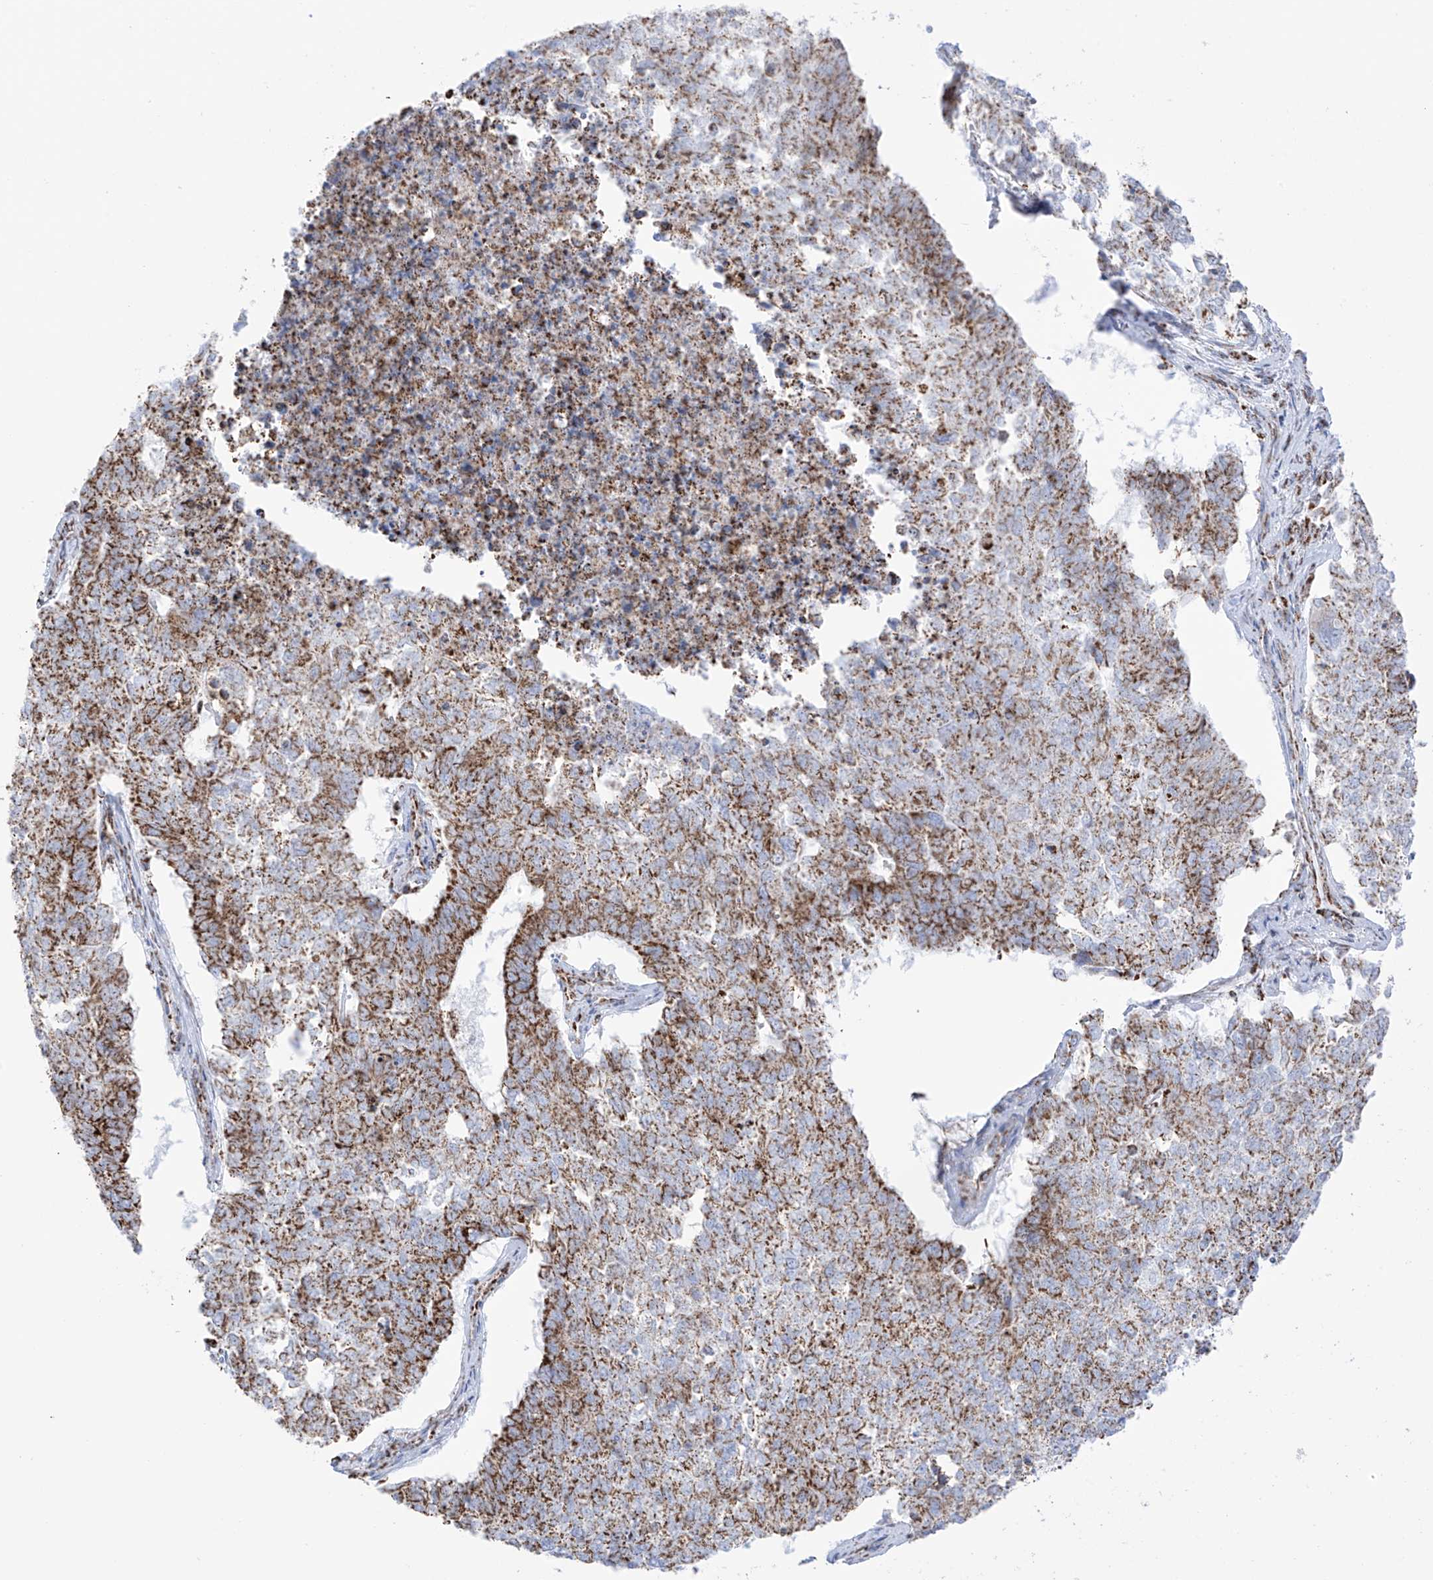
{"staining": {"intensity": "moderate", "quantity": ">75%", "location": "cytoplasmic/membranous"}, "tissue": "cervical cancer", "cell_type": "Tumor cells", "image_type": "cancer", "snomed": [{"axis": "morphology", "description": "Squamous cell carcinoma, NOS"}, {"axis": "topography", "description": "Cervix"}], "caption": "Immunohistochemical staining of cervical cancer exhibits moderate cytoplasmic/membranous protein positivity in about >75% of tumor cells.", "gene": "XKR3", "patient": {"sex": "female", "age": 63}}